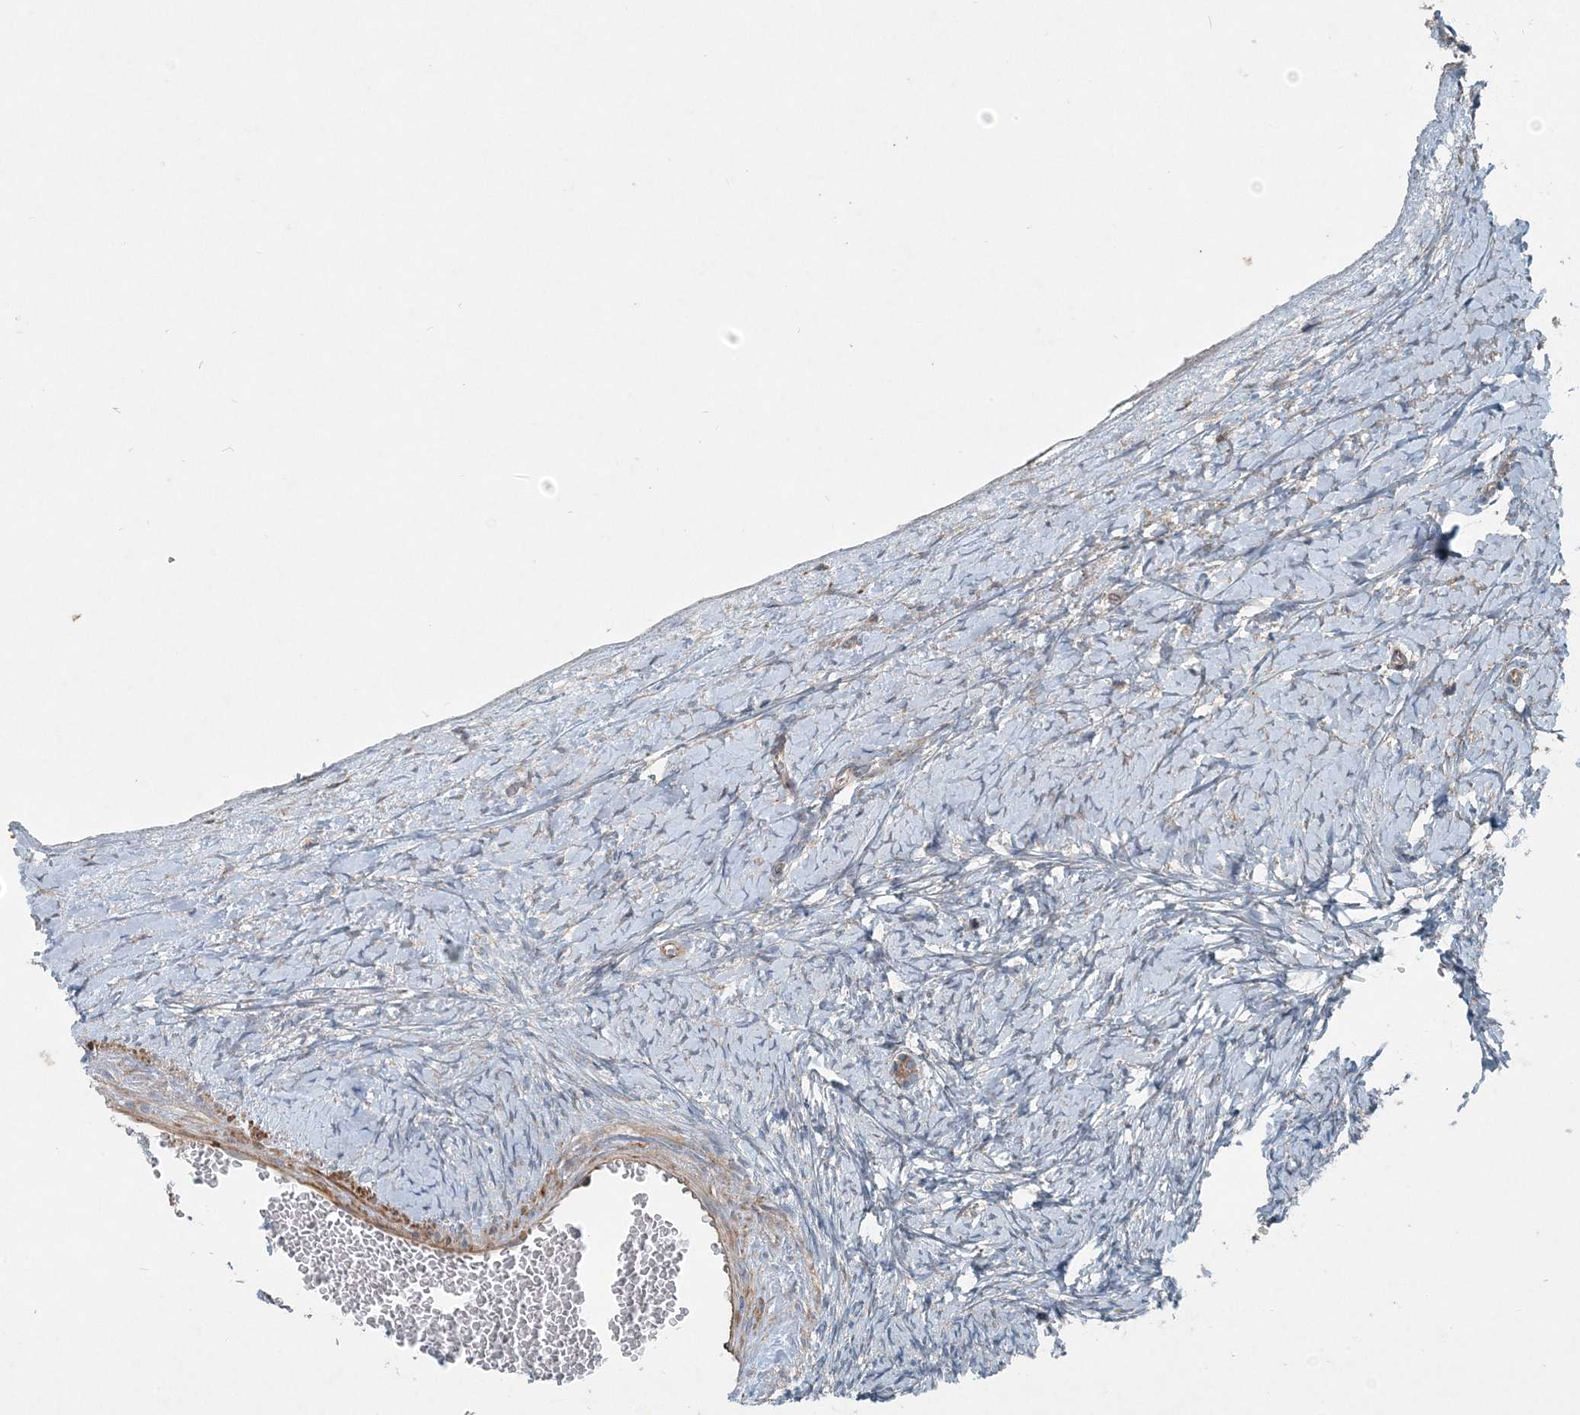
{"staining": {"intensity": "moderate", "quantity": ">75%", "location": "cytoplasmic/membranous"}, "tissue": "ovary", "cell_type": "Follicle cells", "image_type": "normal", "snomed": [{"axis": "morphology", "description": "Normal tissue, NOS"}, {"axis": "morphology", "description": "Developmental malformation"}, {"axis": "topography", "description": "Ovary"}], "caption": "An image of ovary stained for a protein shows moderate cytoplasmic/membranous brown staining in follicle cells.", "gene": "INTU", "patient": {"sex": "female", "age": 39}}